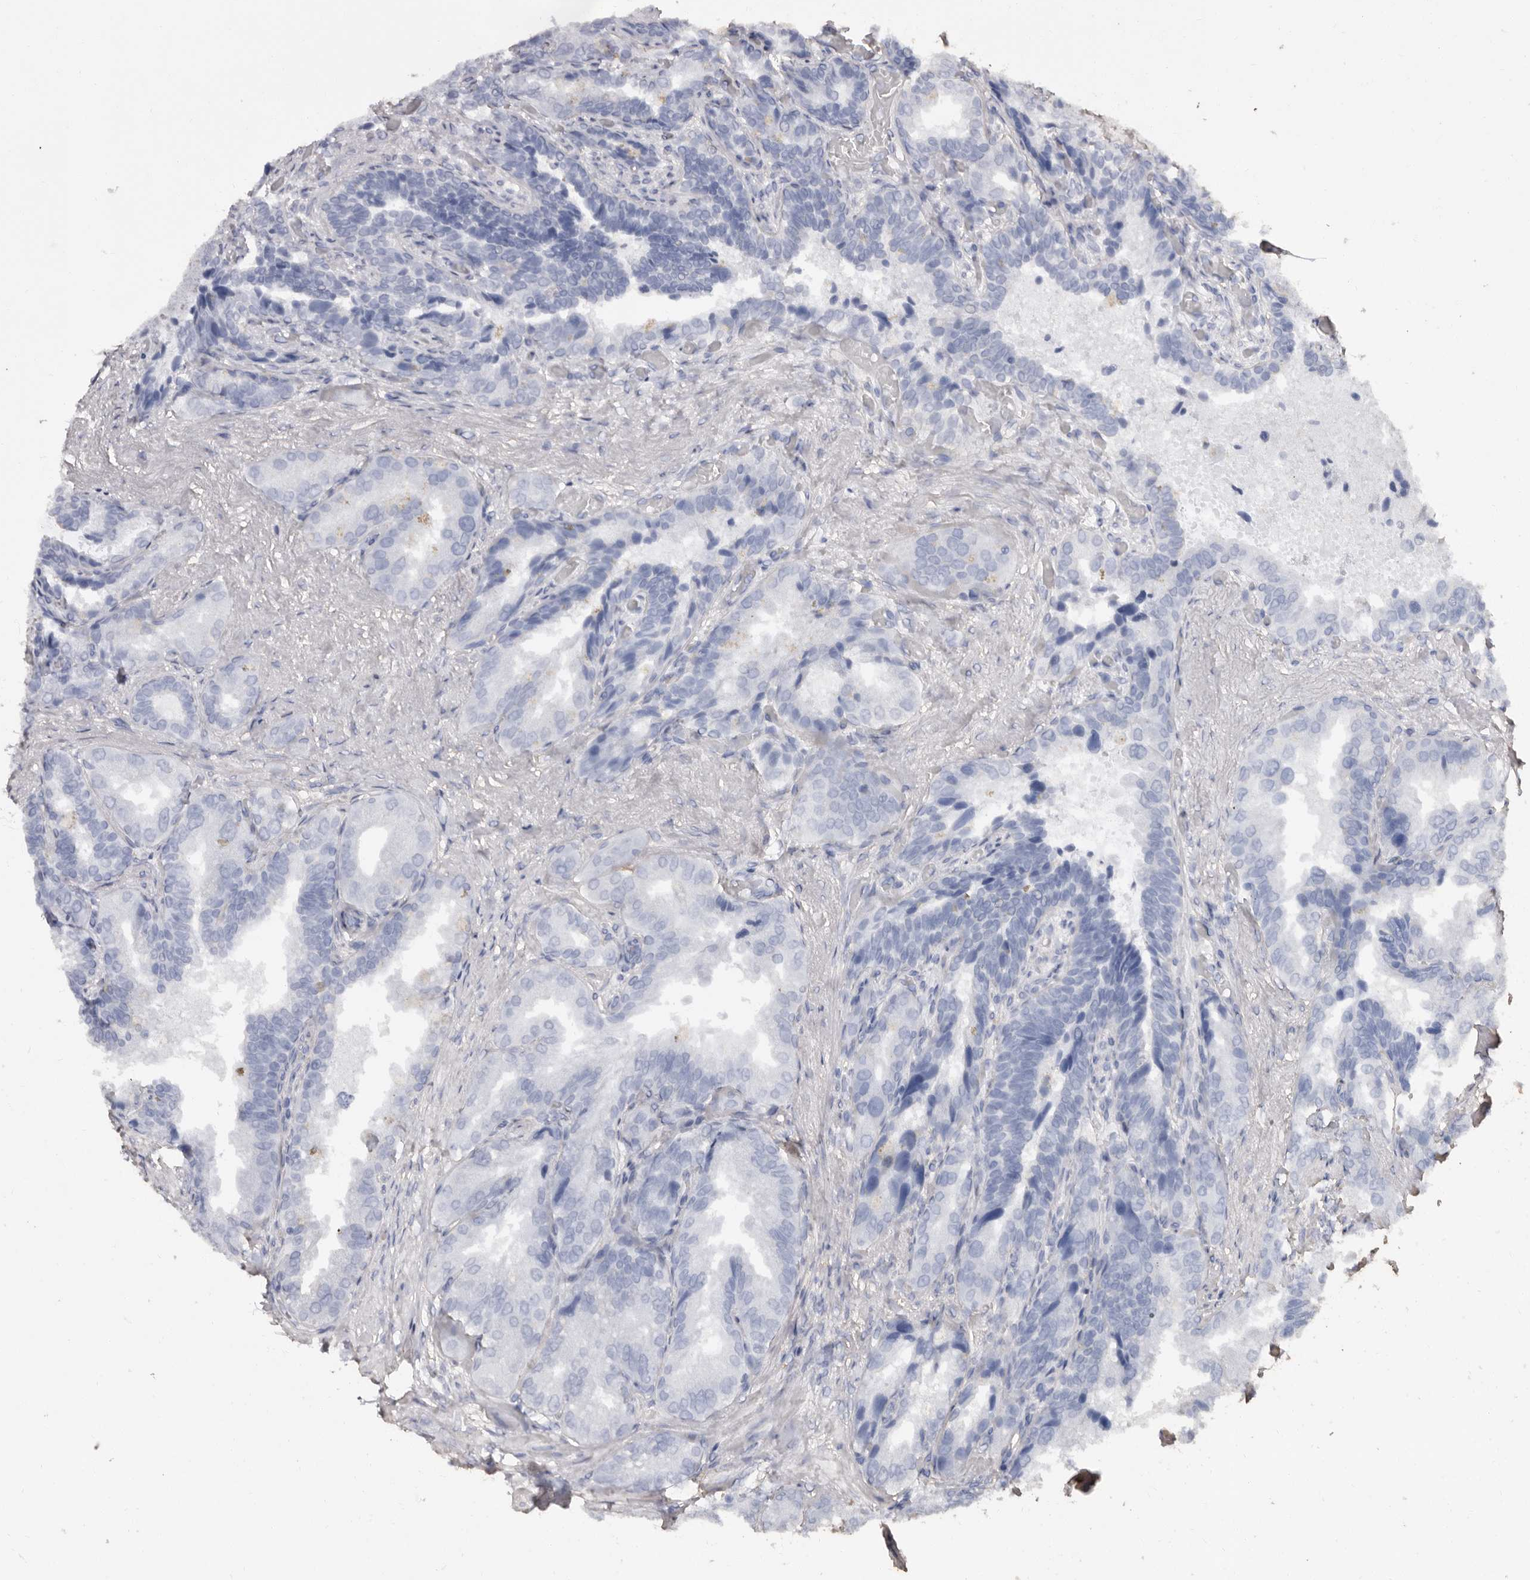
{"staining": {"intensity": "moderate", "quantity": "25%-75%", "location": "cytoplasmic/membranous"}, "tissue": "seminal vesicle", "cell_type": "Glandular cells", "image_type": "normal", "snomed": [{"axis": "morphology", "description": "Normal tissue, NOS"}, {"axis": "topography", "description": "Seminal veicle"}, {"axis": "topography", "description": "Peripheral nerve tissue"}], "caption": "Moderate cytoplasmic/membranous protein expression is appreciated in about 25%-75% of glandular cells in seminal vesicle.", "gene": "COQ8B", "patient": {"sex": "male", "age": 63}}